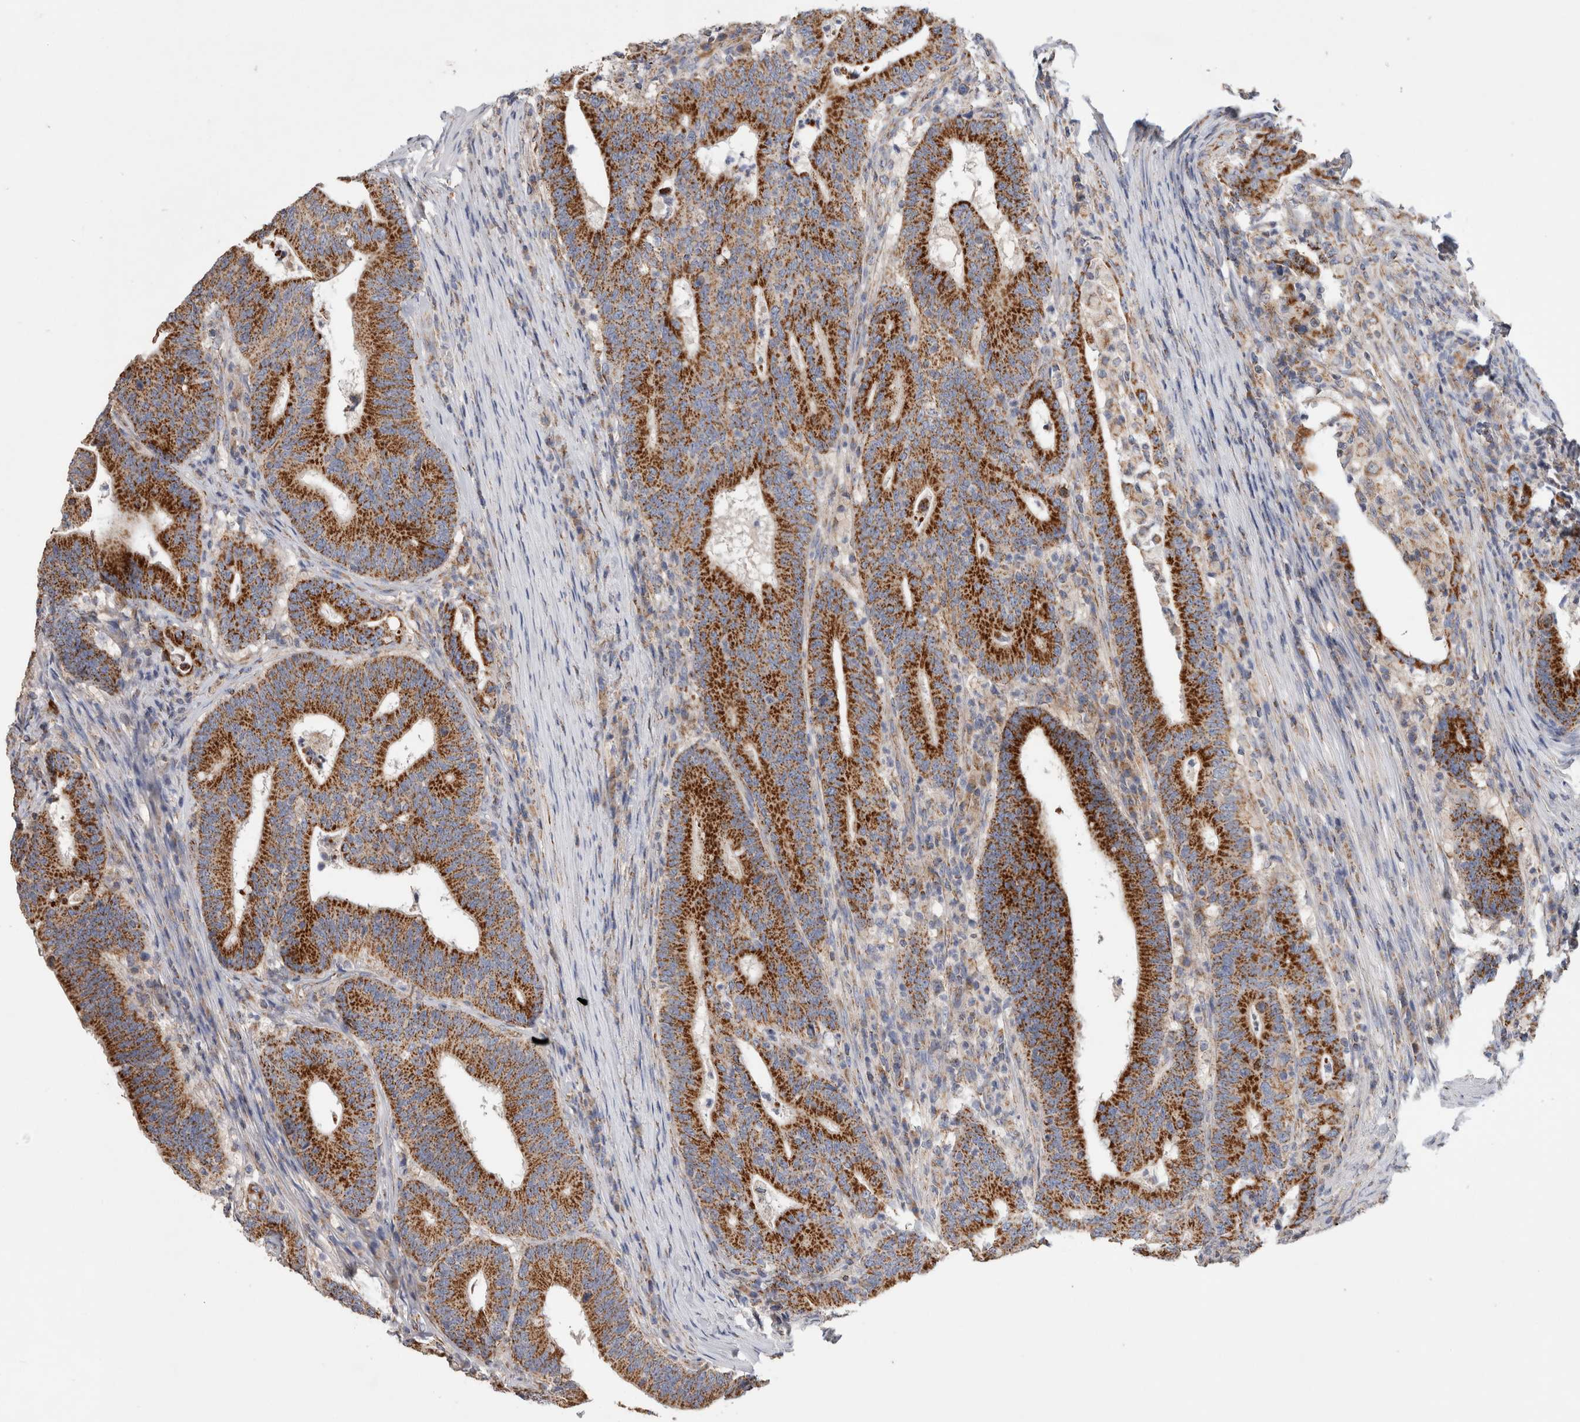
{"staining": {"intensity": "strong", "quantity": ">75%", "location": "cytoplasmic/membranous"}, "tissue": "colorectal cancer", "cell_type": "Tumor cells", "image_type": "cancer", "snomed": [{"axis": "morphology", "description": "Adenocarcinoma, NOS"}, {"axis": "topography", "description": "Colon"}], "caption": "About >75% of tumor cells in human adenocarcinoma (colorectal) exhibit strong cytoplasmic/membranous protein expression as visualized by brown immunohistochemical staining.", "gene": "IARS2", "patient": {"sex": "female", "age": 66}}